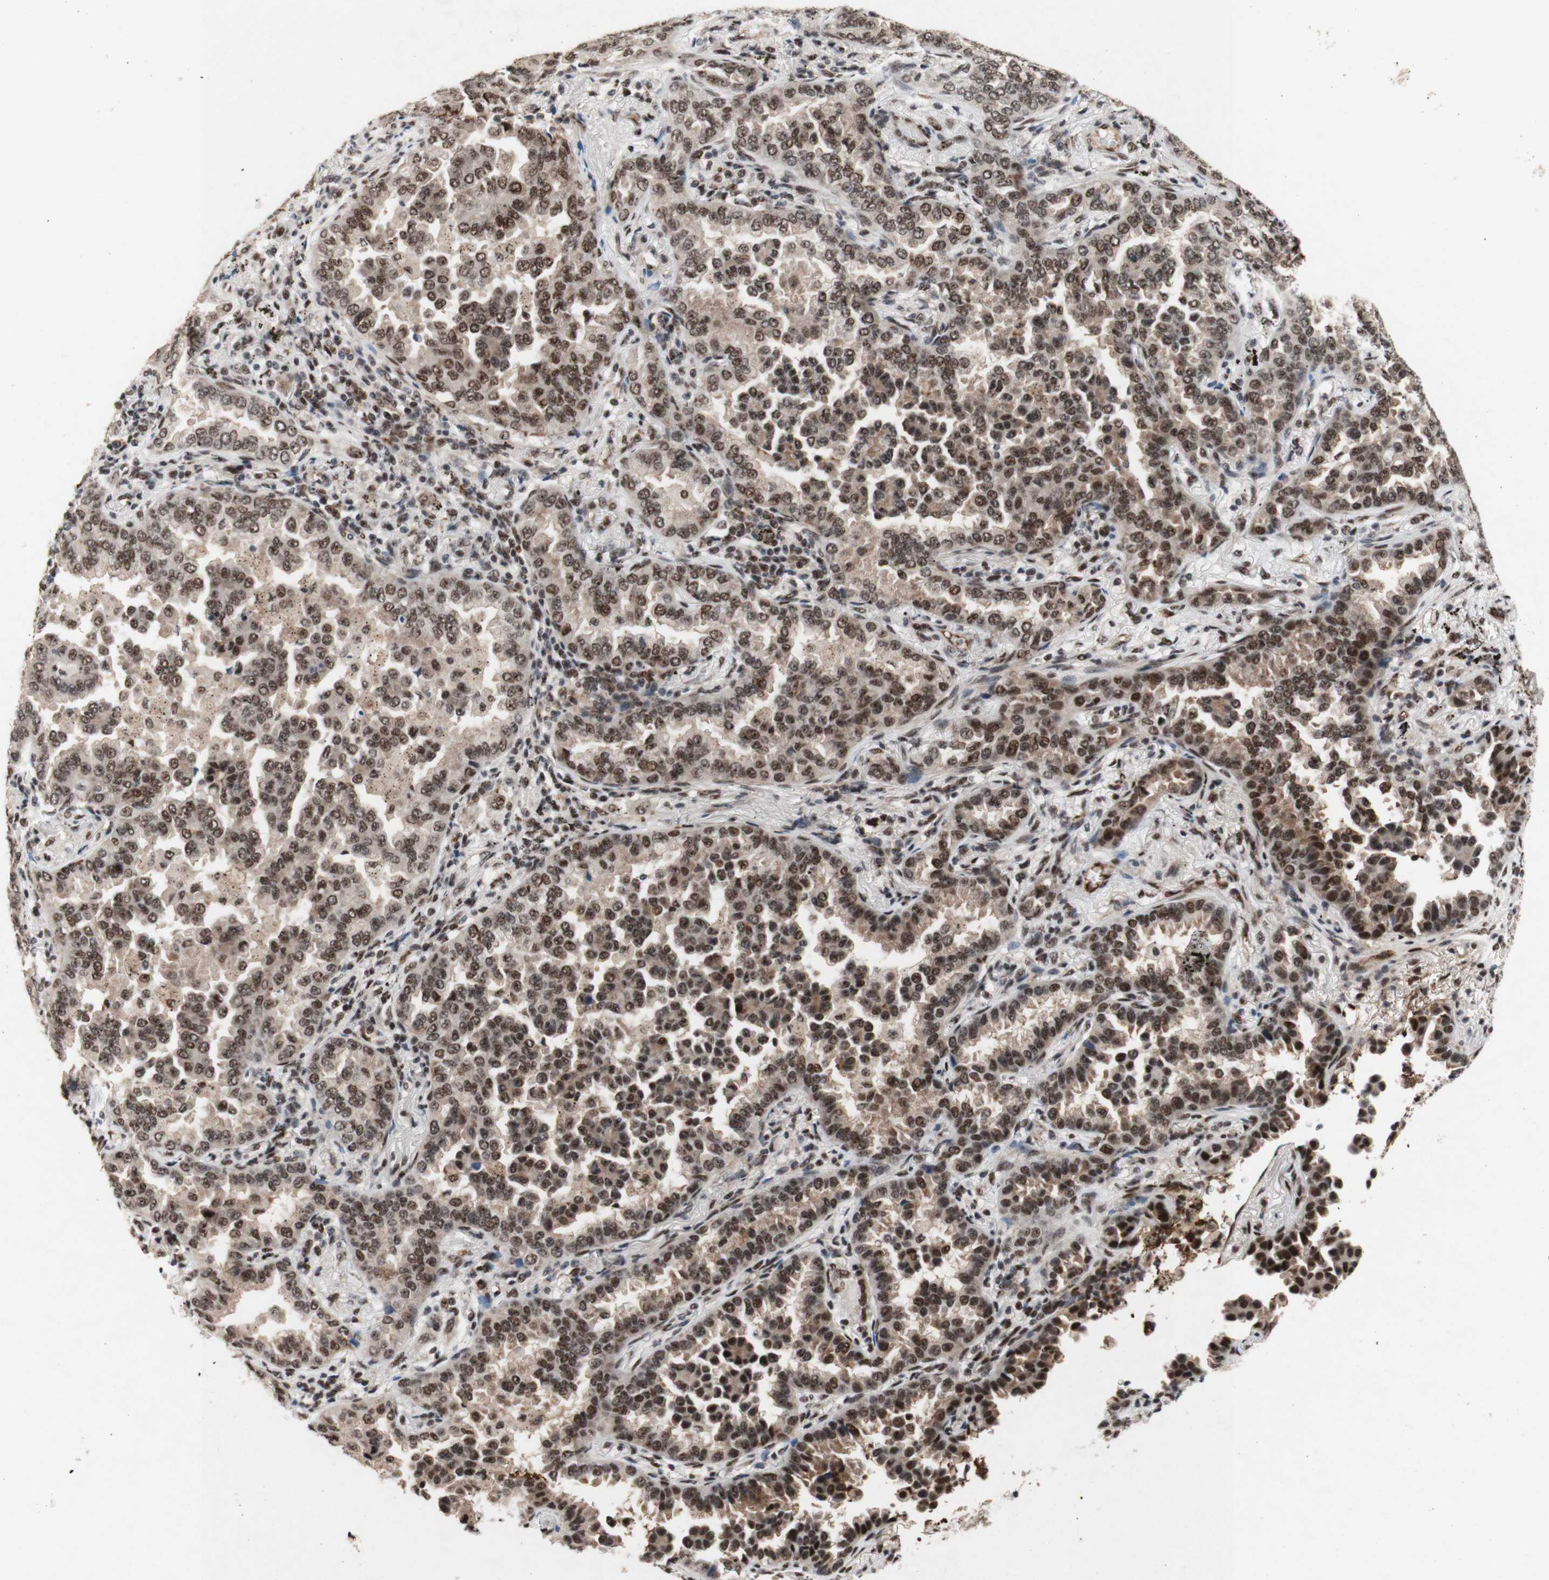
{"staining": {"intensity": "moderate", "quantity": ">75%", "location": "nuclear"}, "tissue": "lung cancer", "cell_type": "Tumor cells", "image_type": "cancer", "snomed": [{"axis": "morphology", "description": "Normal tissue, NOS"}, {"axis": "morphology", "description": "Adenocarcinoma, NOS"}, {"axis": "topography", "description": "Lung"}], "caption": "DAB immunohistochemical staining of human lung cancer shows moderate nuclear protein expression in about >75% of tumor cells. Ihc stains the protein of interest in brown and the nuclei are stained blue.", "gene": "TLE1", "patient": {"sex": "male", "age": 59}}